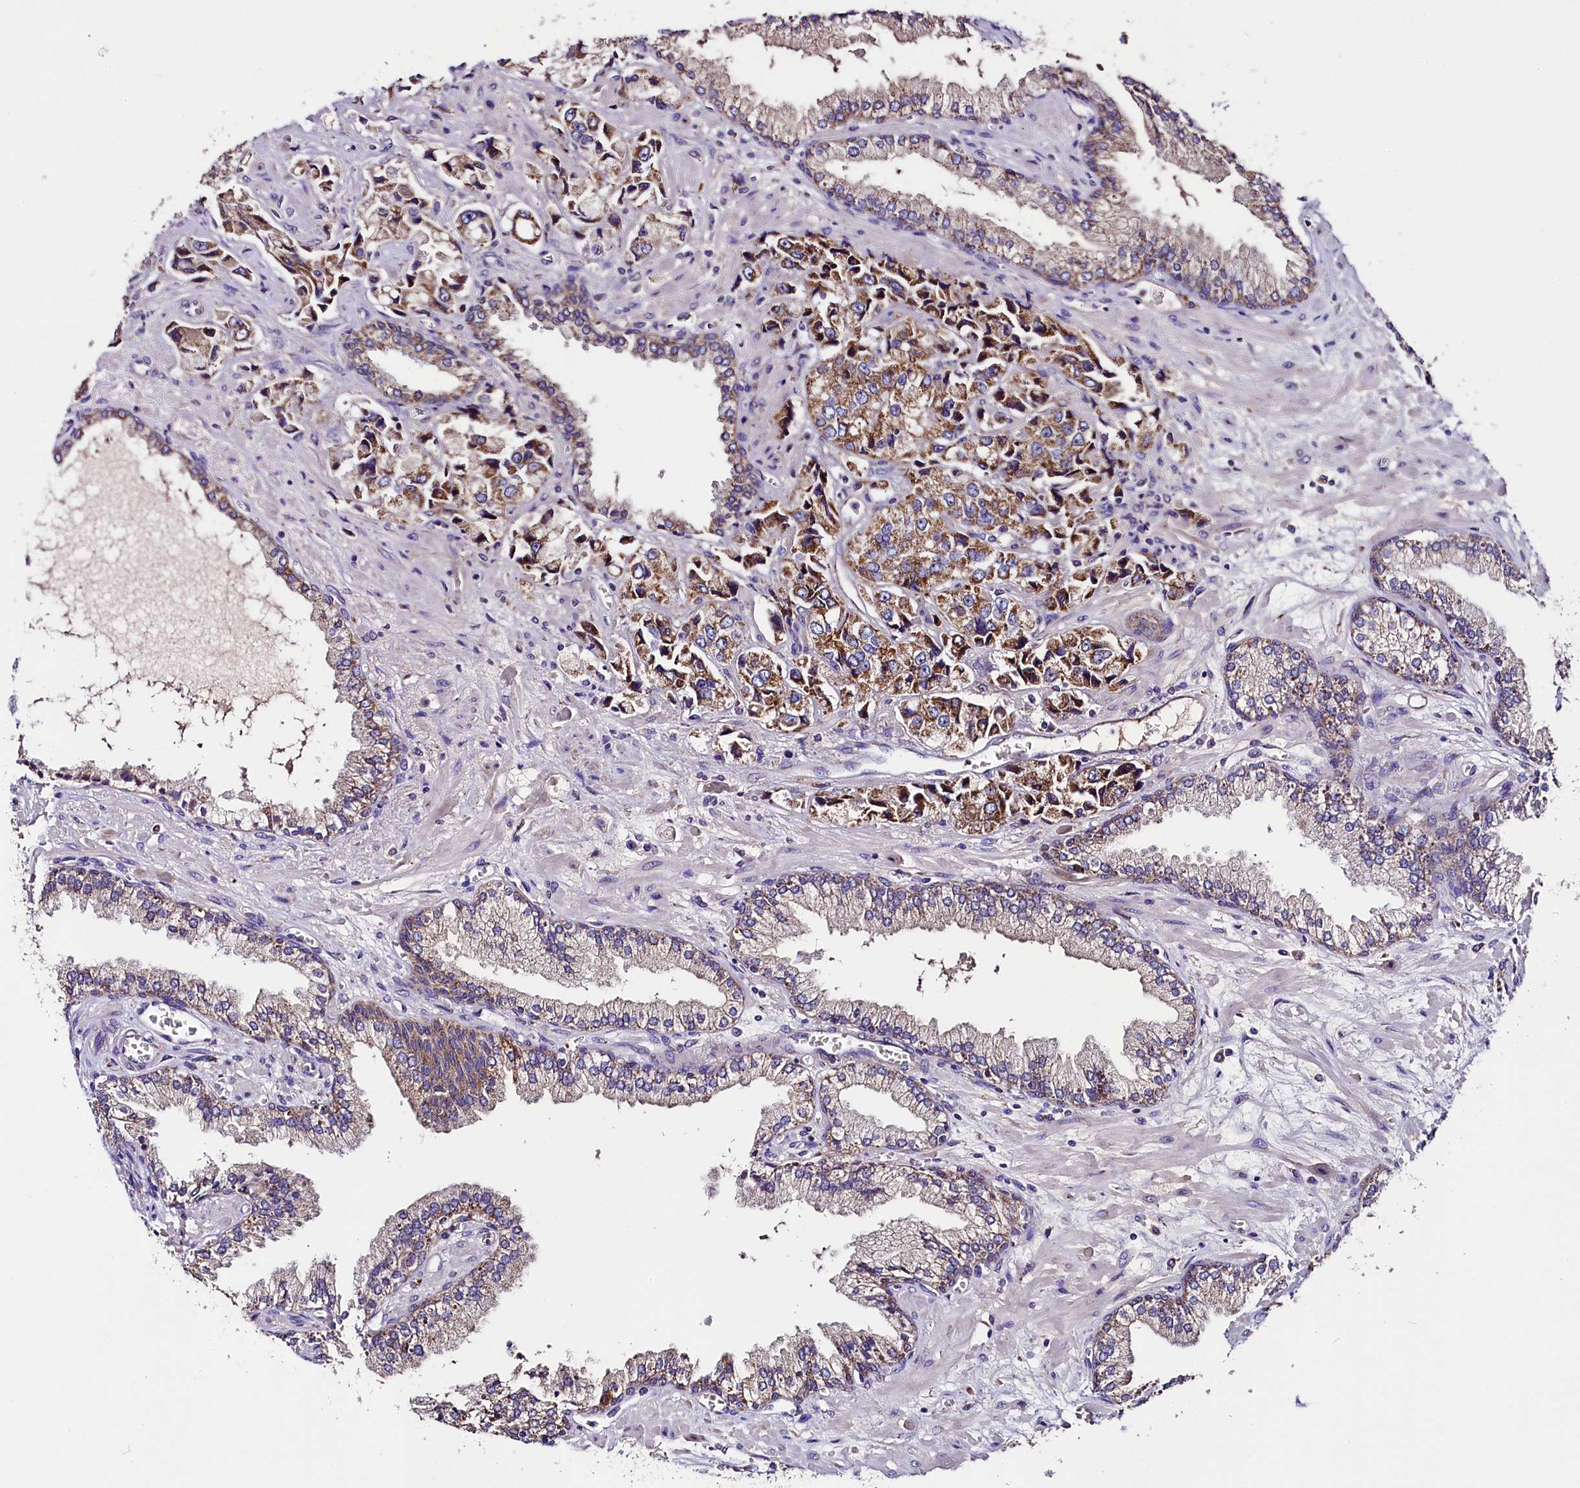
{"staining": {"intensity": "moderate", "quantity": ">75%", "location": "cytoplasmic/membranous"}, "tissue": "prostate cancer", "cell_type": "Tumor cells", "image_type": "cancer", "snomed": [{"axis": "morphology", "description": "Adenocarcinoma, High grade"}, {"axis": "topography", "description": "Prostate"}], "caption": "Moderate cytoplasmic/membranous expression is appreciated in about >75% of tumor cells in high-grade adenocarcinoma (prostate).", "gene": "SIX5", "patient": {"sex": "male", "age": 74}}